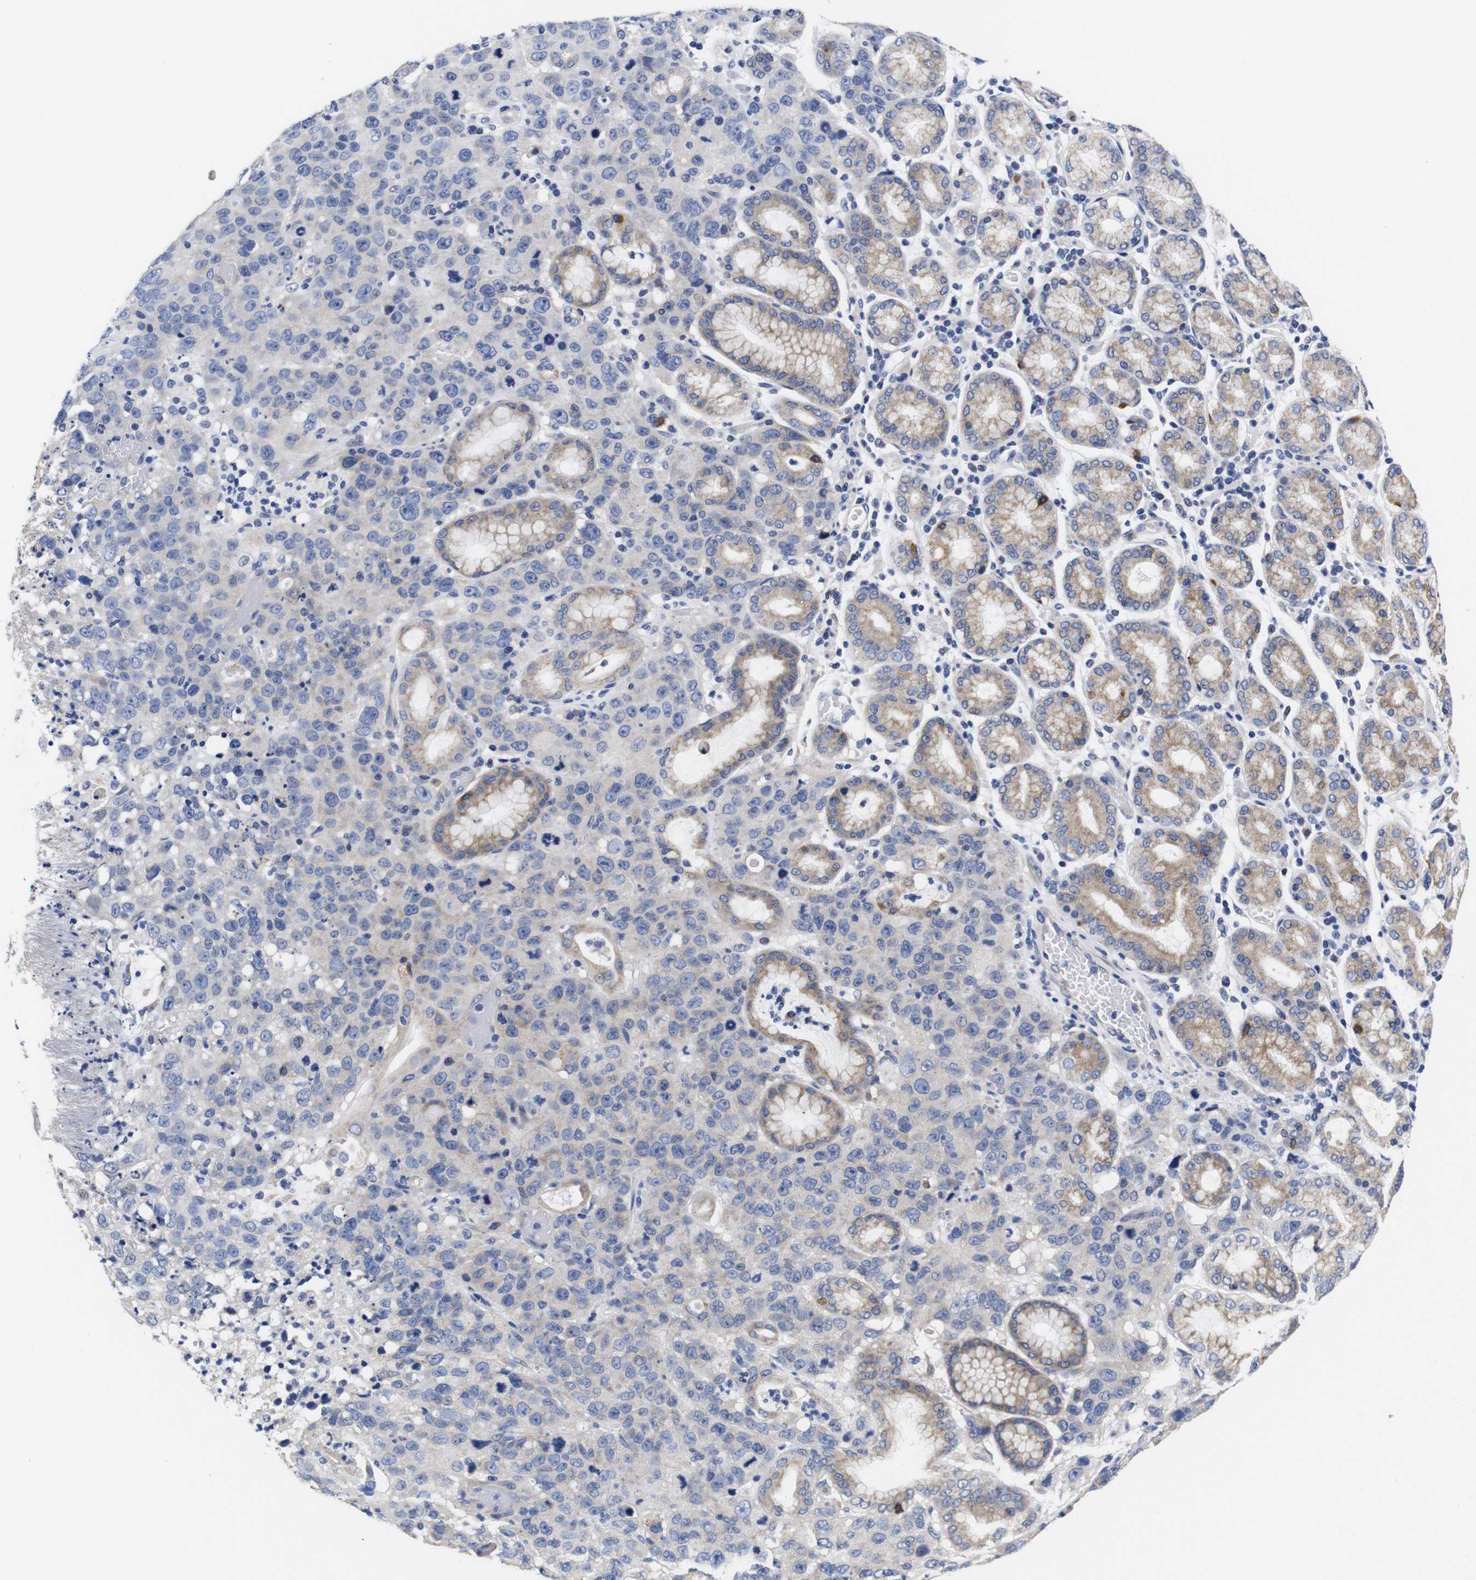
{"staining": {"intensity": "negative", "quantity": "none", "location": "none"}, "tissue": "stomach cancer", "cell_type": "Tumor cells", "image_type": "cancer", "snomed": [{"axis": "morphology", "description": "Normal tissue, NOS"}, {"axis": "morphology", "description": "Adenocarcinoma, NOS"}, {"axis": "topography", "description": "Stomach"}], "caption": "This is an immunohistochemistry photomicrograph of human adenocarcinoma (stomach). There is no expression in tumor cells.", "gene": "OPN3", "patient": {"sex": "male", "age": 48}}